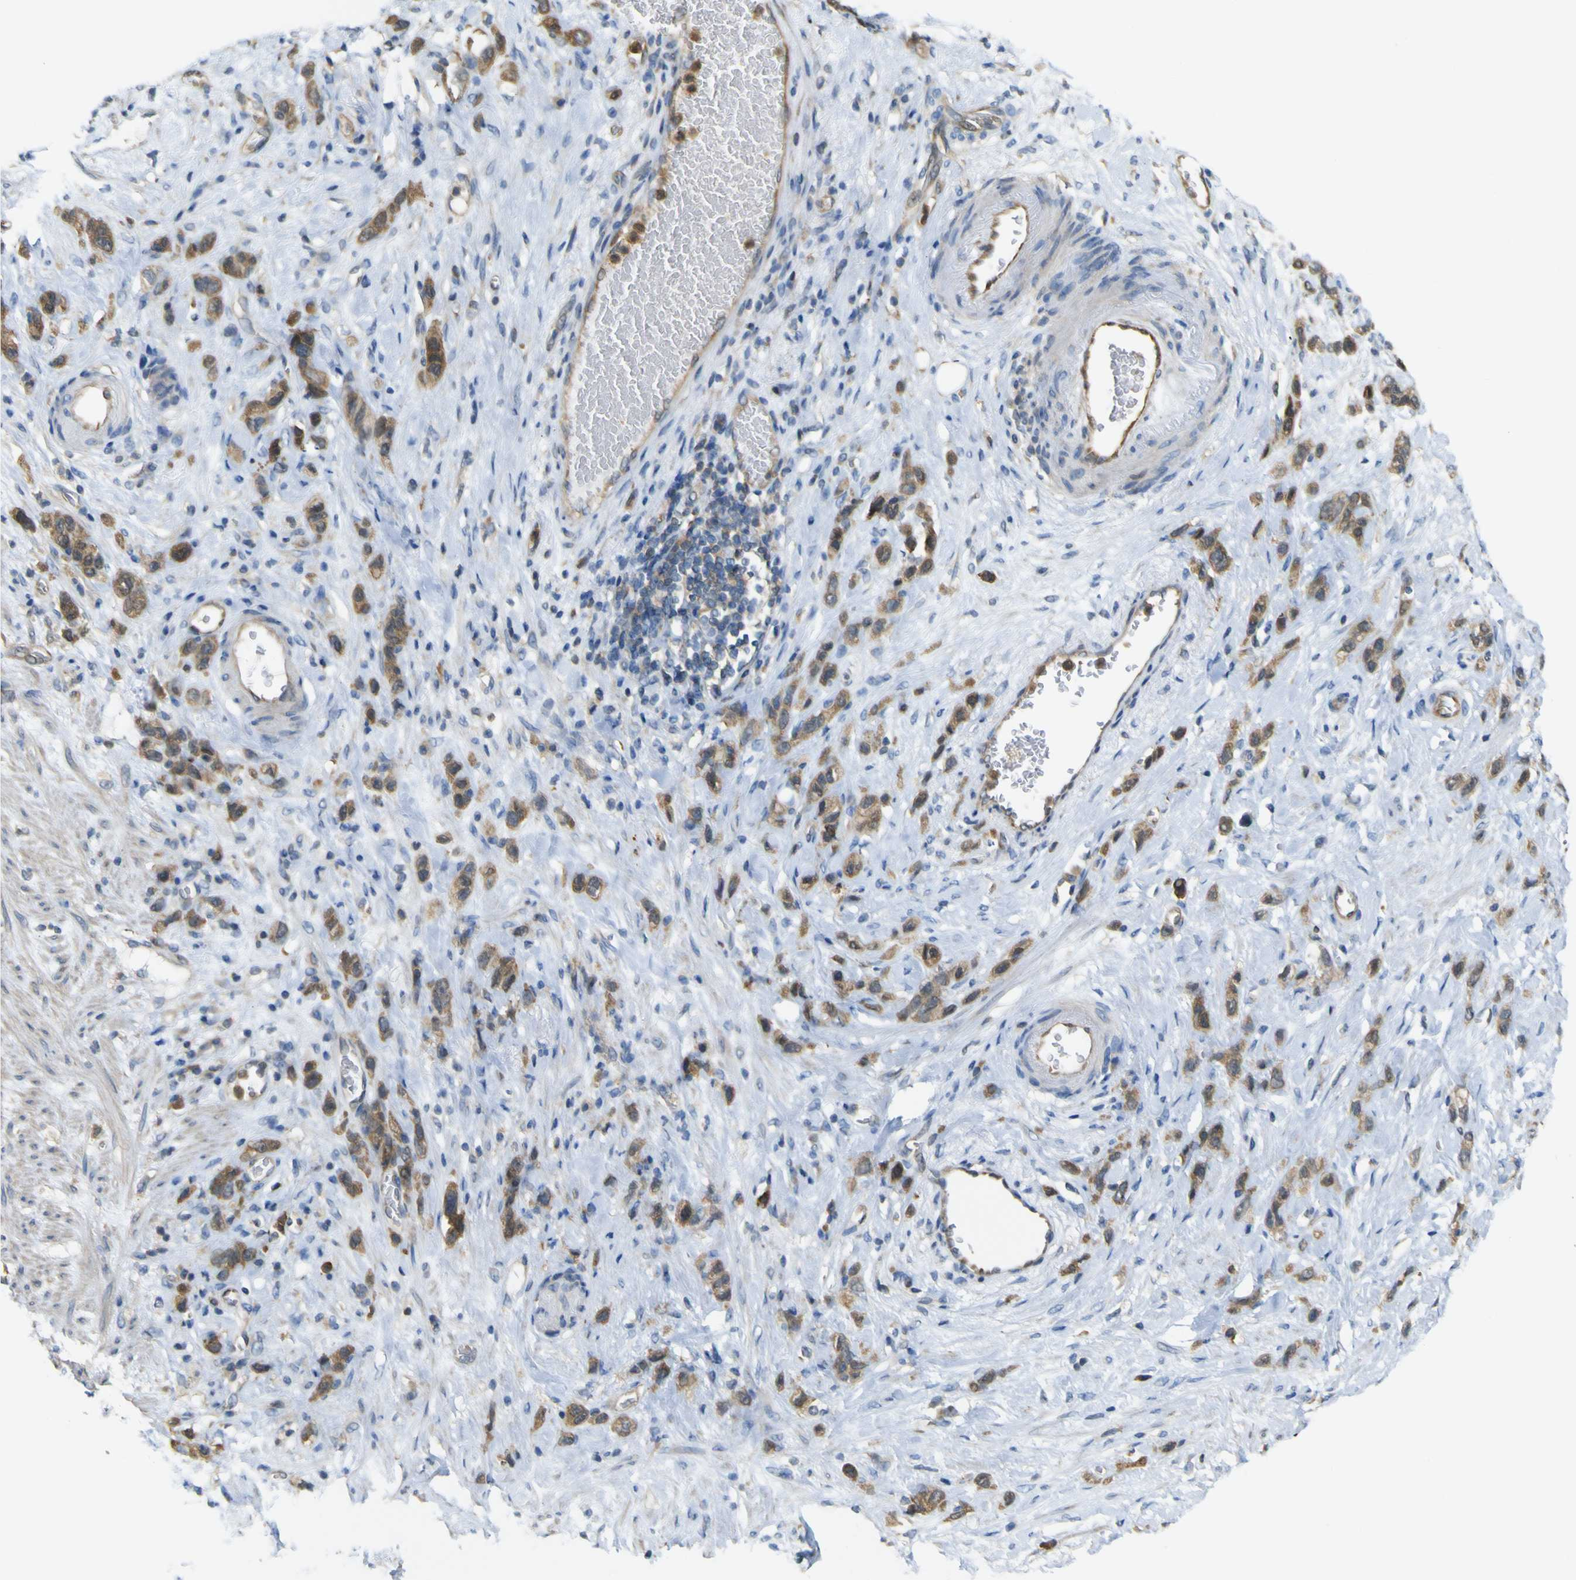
{"staining": {"intensity": "strong", "quantity": ">75%", "location": "cytoplasmic/membranous"}, "tissue": "stomach cancer", "cell_type": "Tumor cells", "image_type": "cancer", "snomed": [{"axis": "morphology", "description": "Adenocarcinoma, NOS"}, {"axis": "morphology", "description": "Adenocarcinoma, High grade"}, {"axis": "topography", "description": "Stomach, upper"}, {"axis": "topography", "description": "Stomach, lower"}], "caption": "About >75% of tumor cells in high-grade adenocarcinoma (stomach) reveal strong cytoplasmic/membranous protein staining as visualized by brown immunohistochemical staining.", "gene": "ABHD3", "patient": {"sex": "female", "age": 65}}